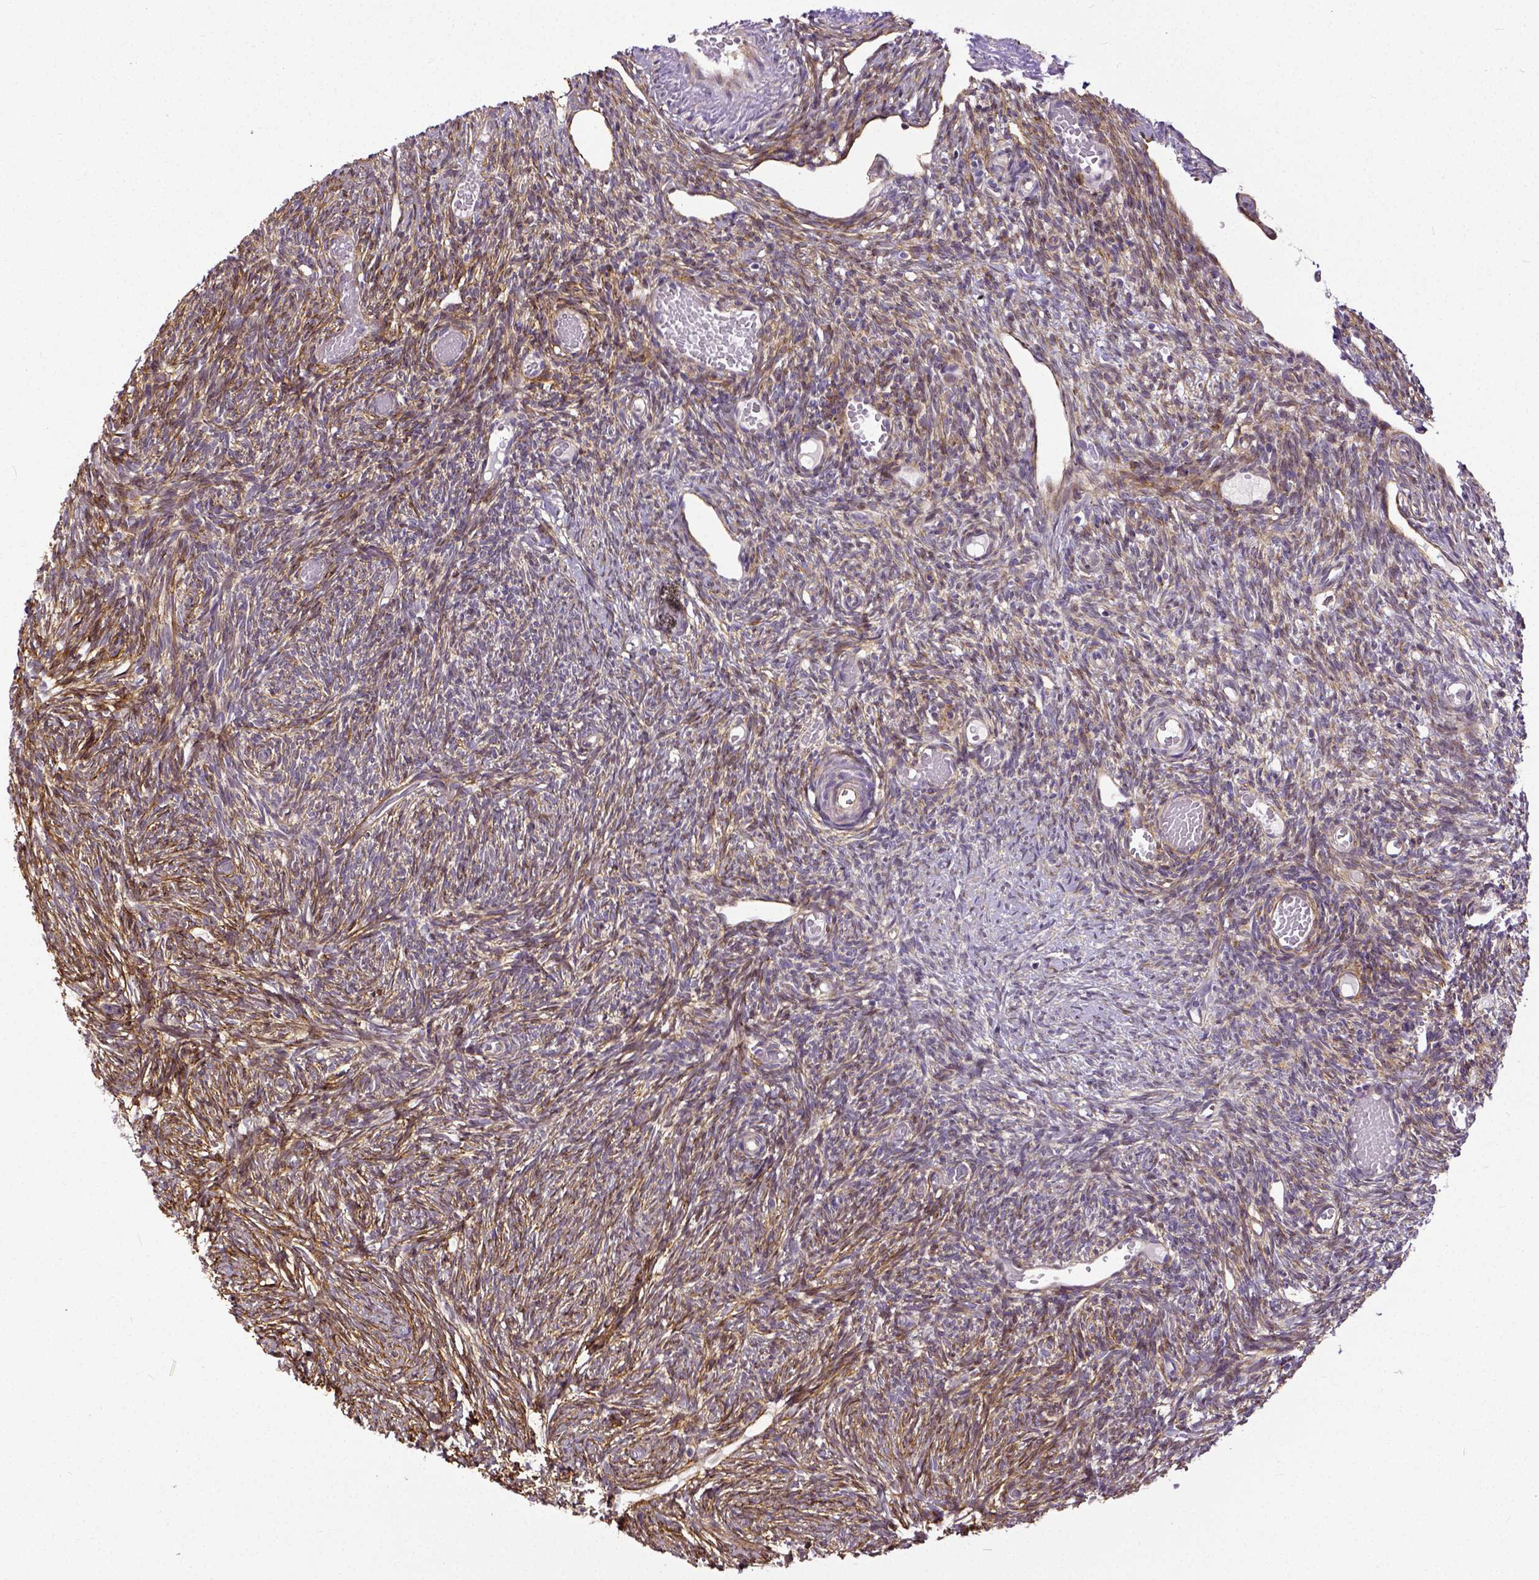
{"staining": {"intensity": "negative", "quantity": "none", "location": "none"}, "tissue": "ovary", "cell_type": "Follicle cells", "image_type": "normal", "snomed": [{"axis": "morphology", "description": "Normal tissue, NOS"}, {"axis": "topography", "description": "Ovary"}], "caption": "A micrograph of human ovary is negative for staining in follicle cells. (Stains: DAB (3,3'-diaminobenzidine) immunohistochemistry (IHC) with hematoxylin counter stain, Microscopy: brightfield microscopy at high magnification).", "gene": "DICER1", "patient": {"sex": "female", "age": 39}}